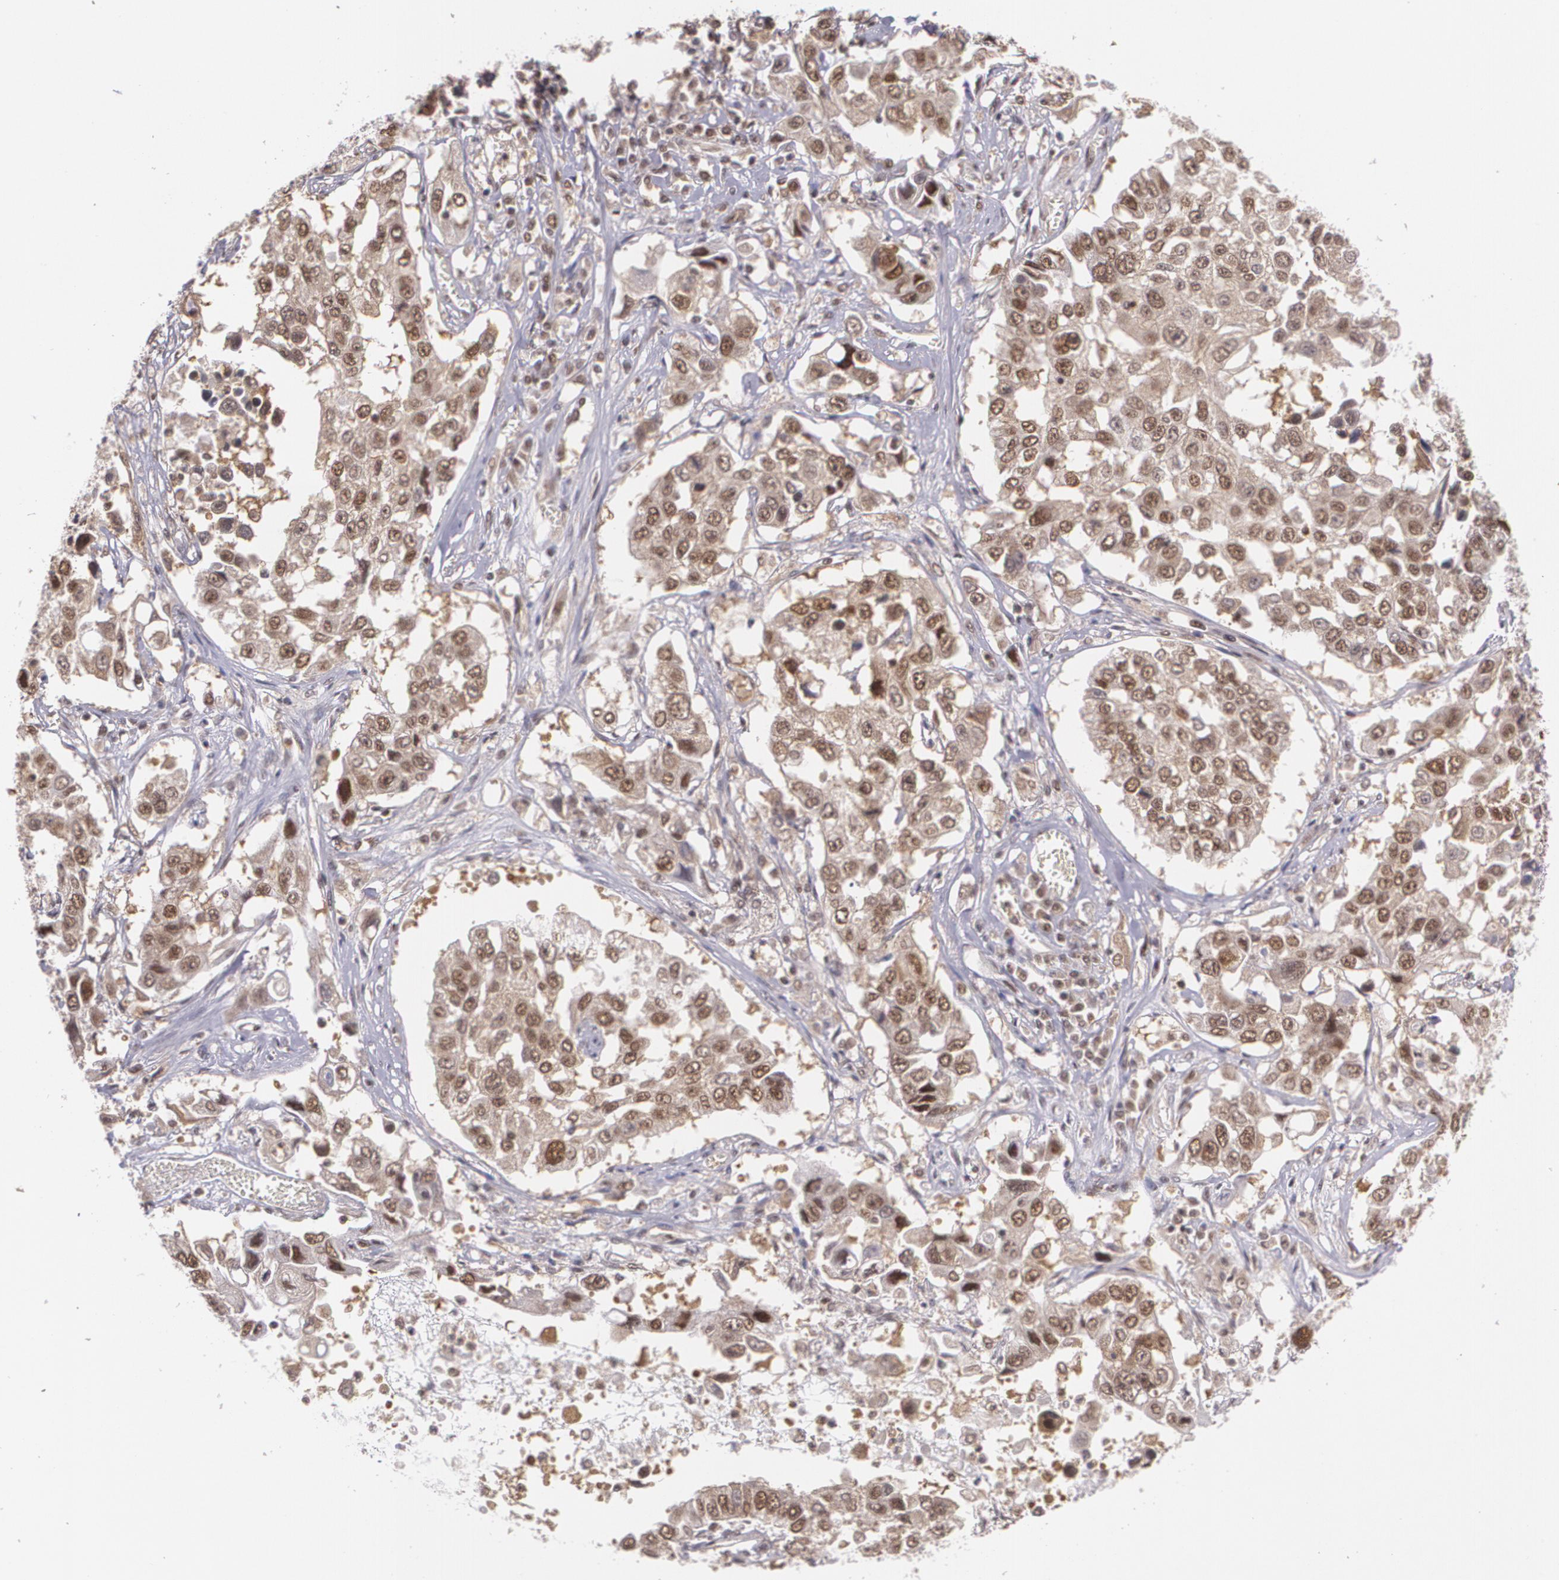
{"staining": {"intensity": "moderate", "quantity": ">75%", "location": "cytoplasmic/membranous,nuclear"}, "tissue": "lung cancer", "cell_type": "Tumor cells", "image_type": "cancer", "snomed": [{"axis": "morphology", "description": "Squamous cell carcinoma, NOS"}, {"axis": "topography", "description": "Lung"}], "caption": "A micrograph of squamous cell carcinoma (lung) stained for a protein displays moderate cytoplasmic/membranous and nuclear brown staining in tumor cells.", "gene": "CUL2", "patient": {"sex": "male", "age": 71}}